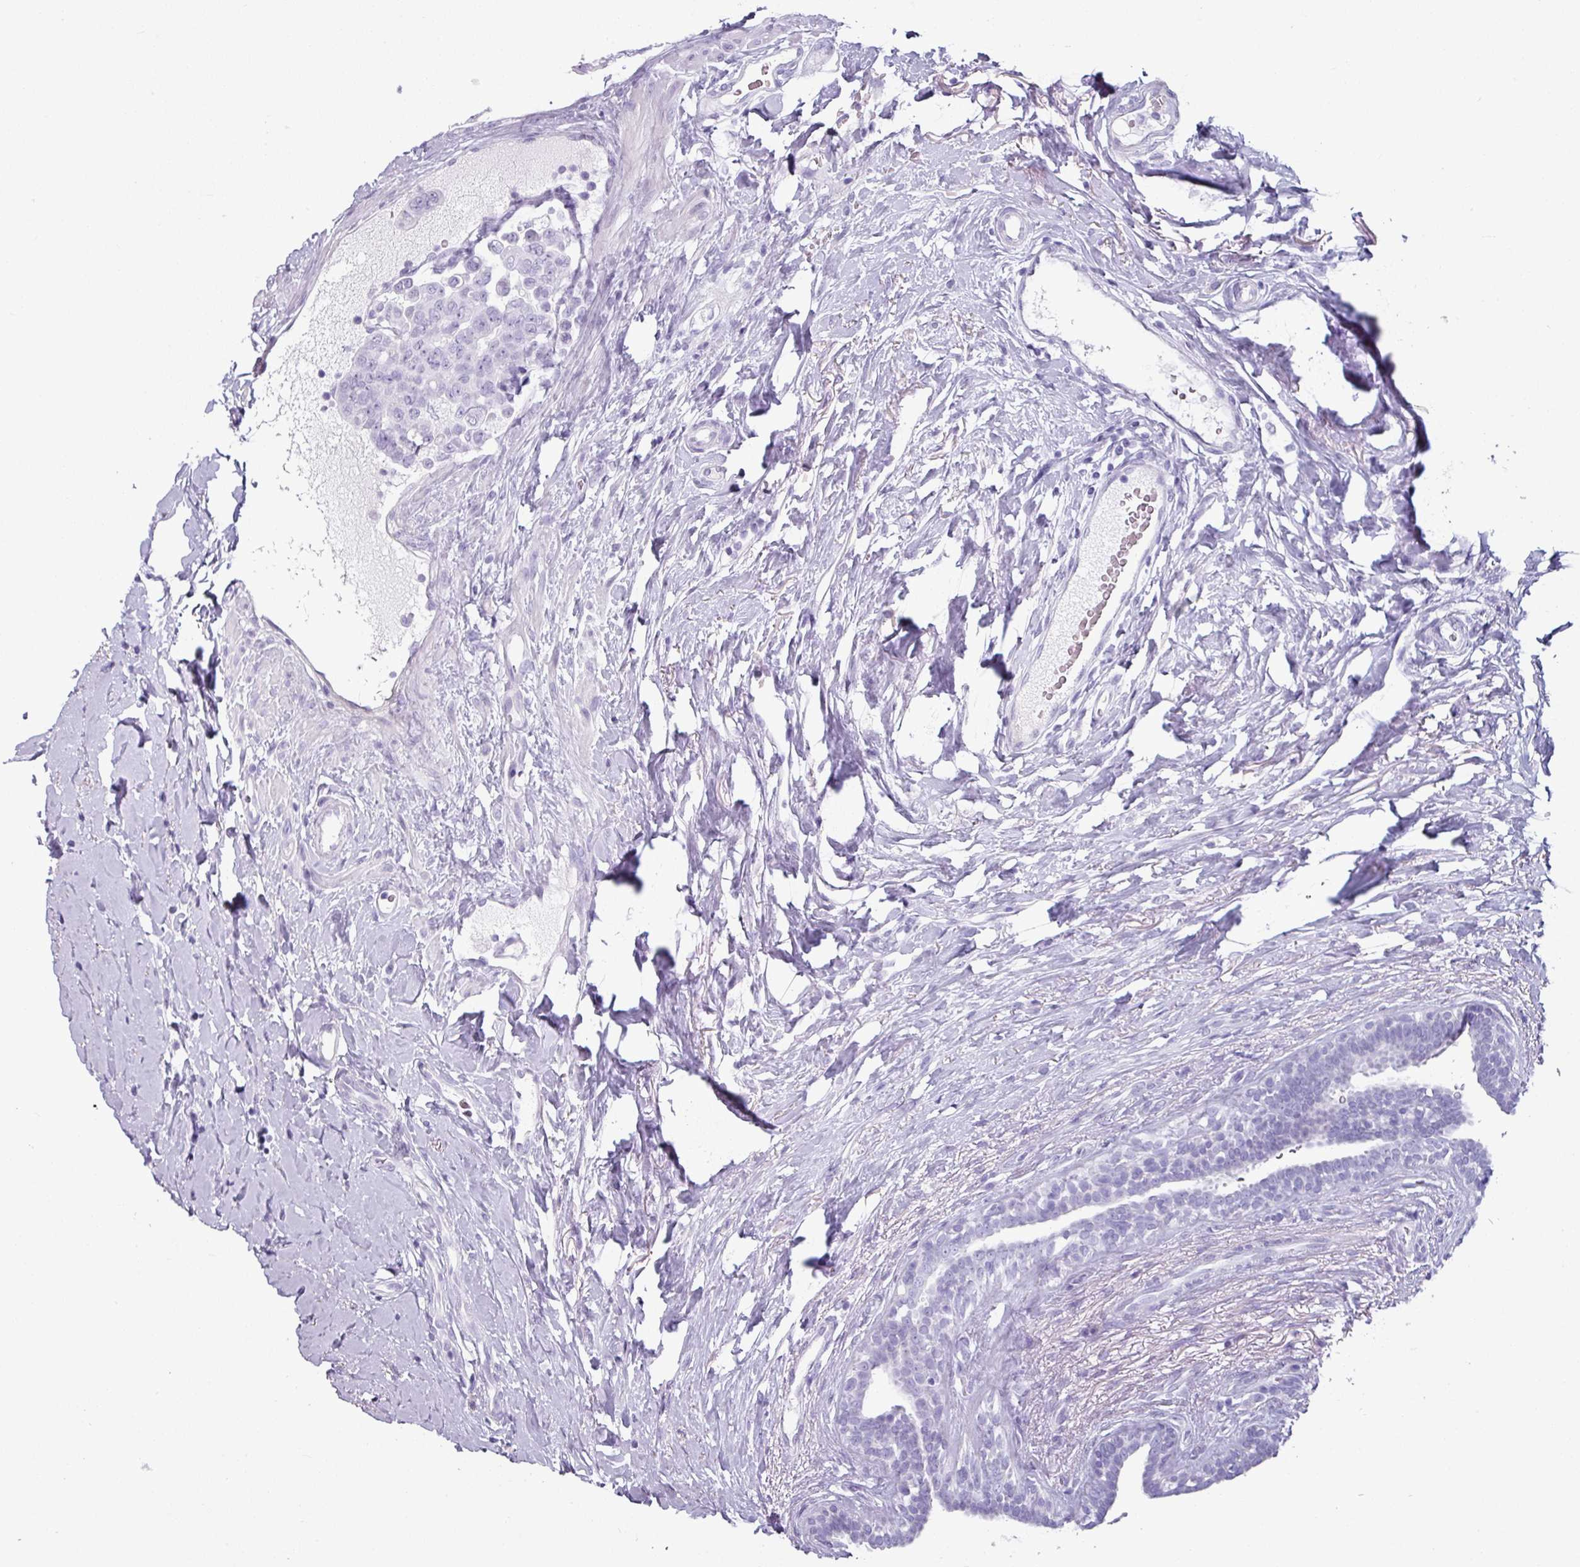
{"staining": {"intensity": "negative", "quantity": "none", "location": "none"}, "tissue": "breast cancer", "cell_type": "Tumor cells", "image_type": "cancer", "snomed": [{"axis": "morphology", "description": "Duct carcinoma"}, {"axis": "topography", "description": "Breast"}], "caption": "This is a histopathology image of immunohistochemistry (IHC) staining of breast invasive ductal carcinoma, which shows no staining in tumor cells. (DAB (3,3'-diaminobenzidine) immunohistochemistry visualized using brightfield microscopy, high magnification).", "gene": "CLCA1", "patient": {"sex": "female", "age": 40}}